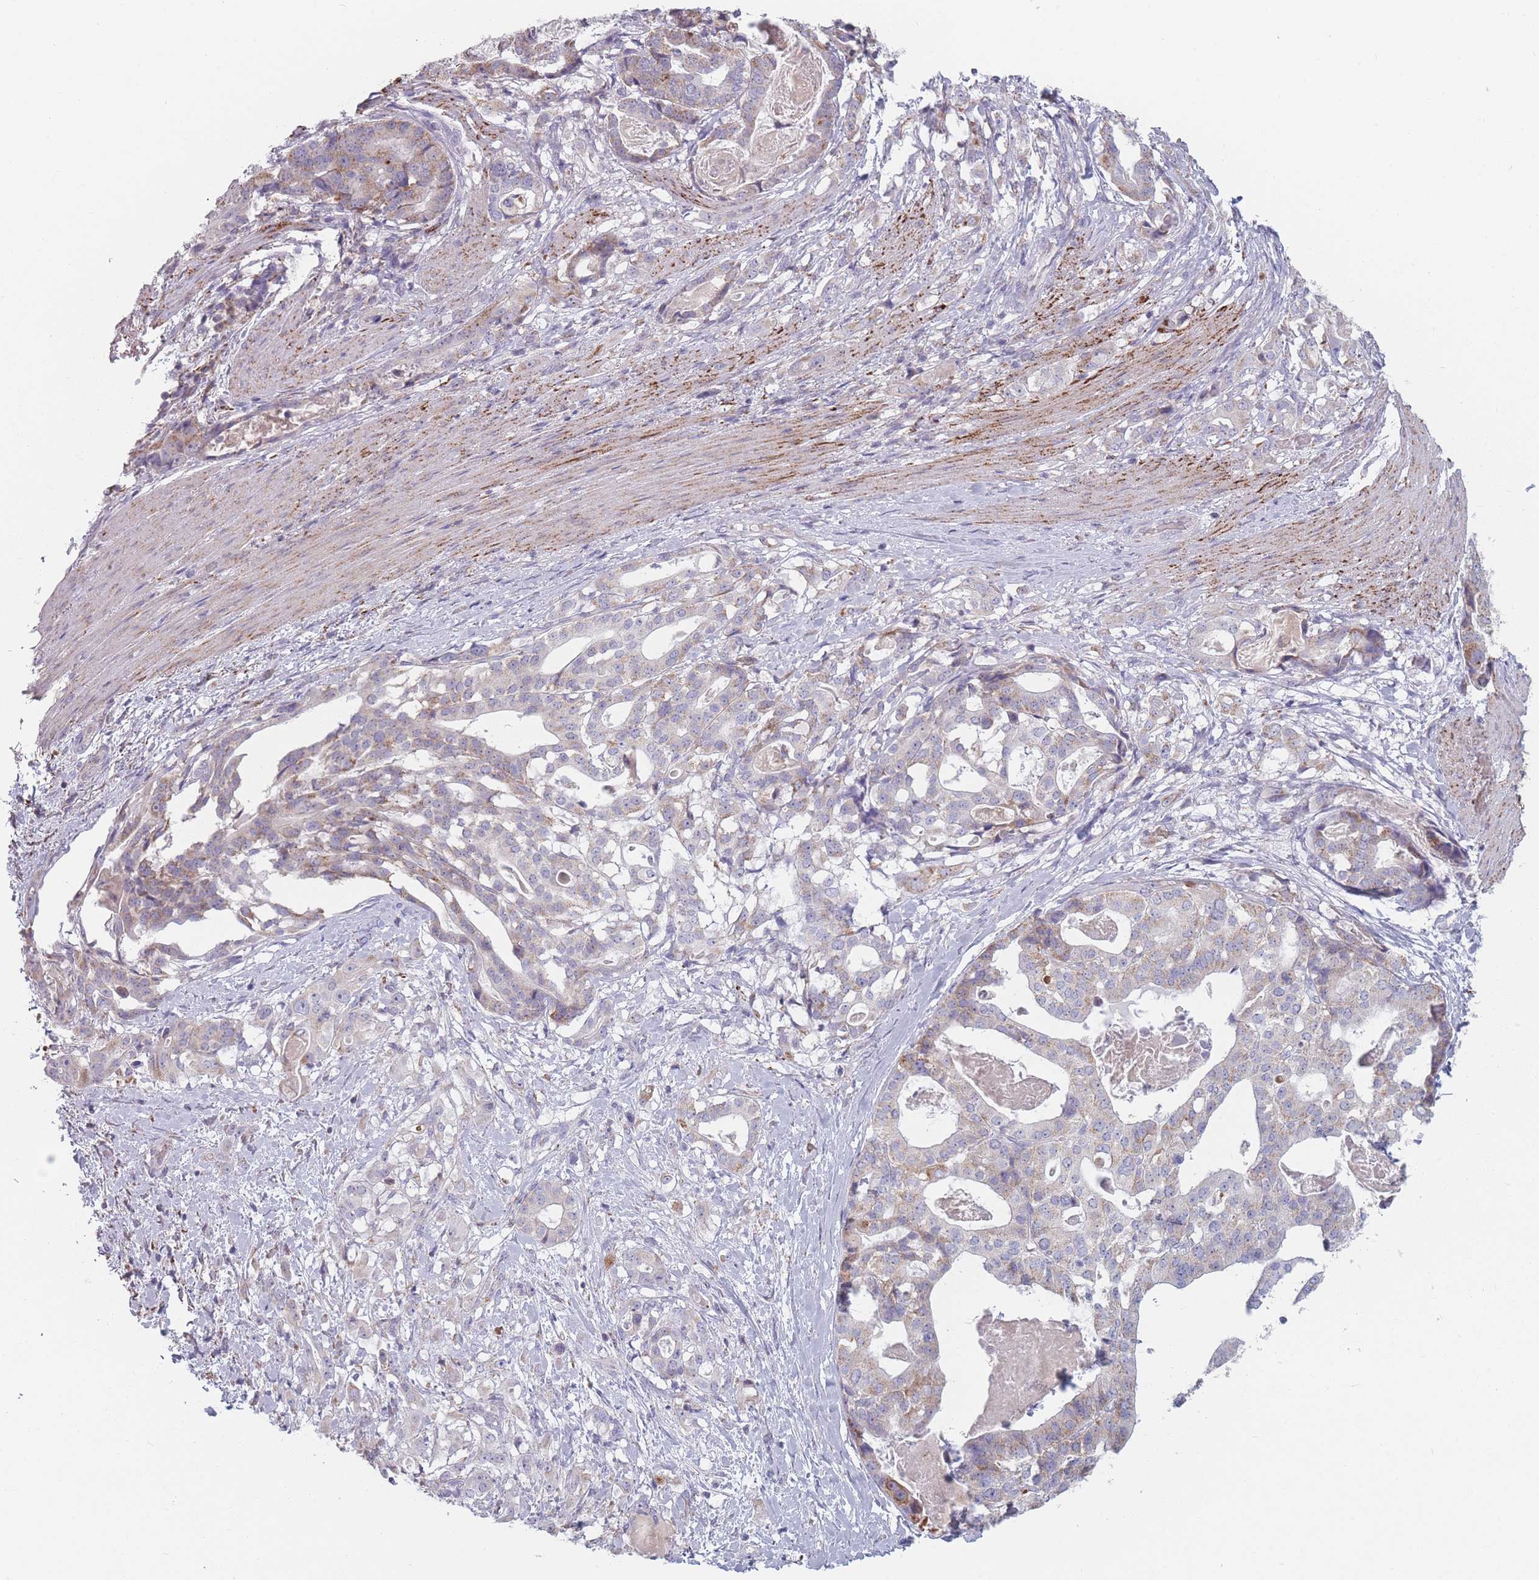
{"staining": {"intensity": "moderate", "quantity": "<25%", "location": "cytoplasmic/membranous"}, "tissue": "stomach cancer", "cell_type": "Tumor cells", "image_type": "cancer", "snomed": [{"axis": "morphology", "description": "Adenocarcinoma, NOS"}, {"axis": "topography", "description": "Stomach"}], "caption": "Immunohistochemistry (IHC) photomicrograph of human stomach cancer (adenocarcinoma) stained for a protein (brown), which exhibits low levels of moderate cytoplasmic/membranous positivity in approximately <25% of tumor cells.", "gene": "PEX11B", "patient": {"sex": "male", "age": 48}}